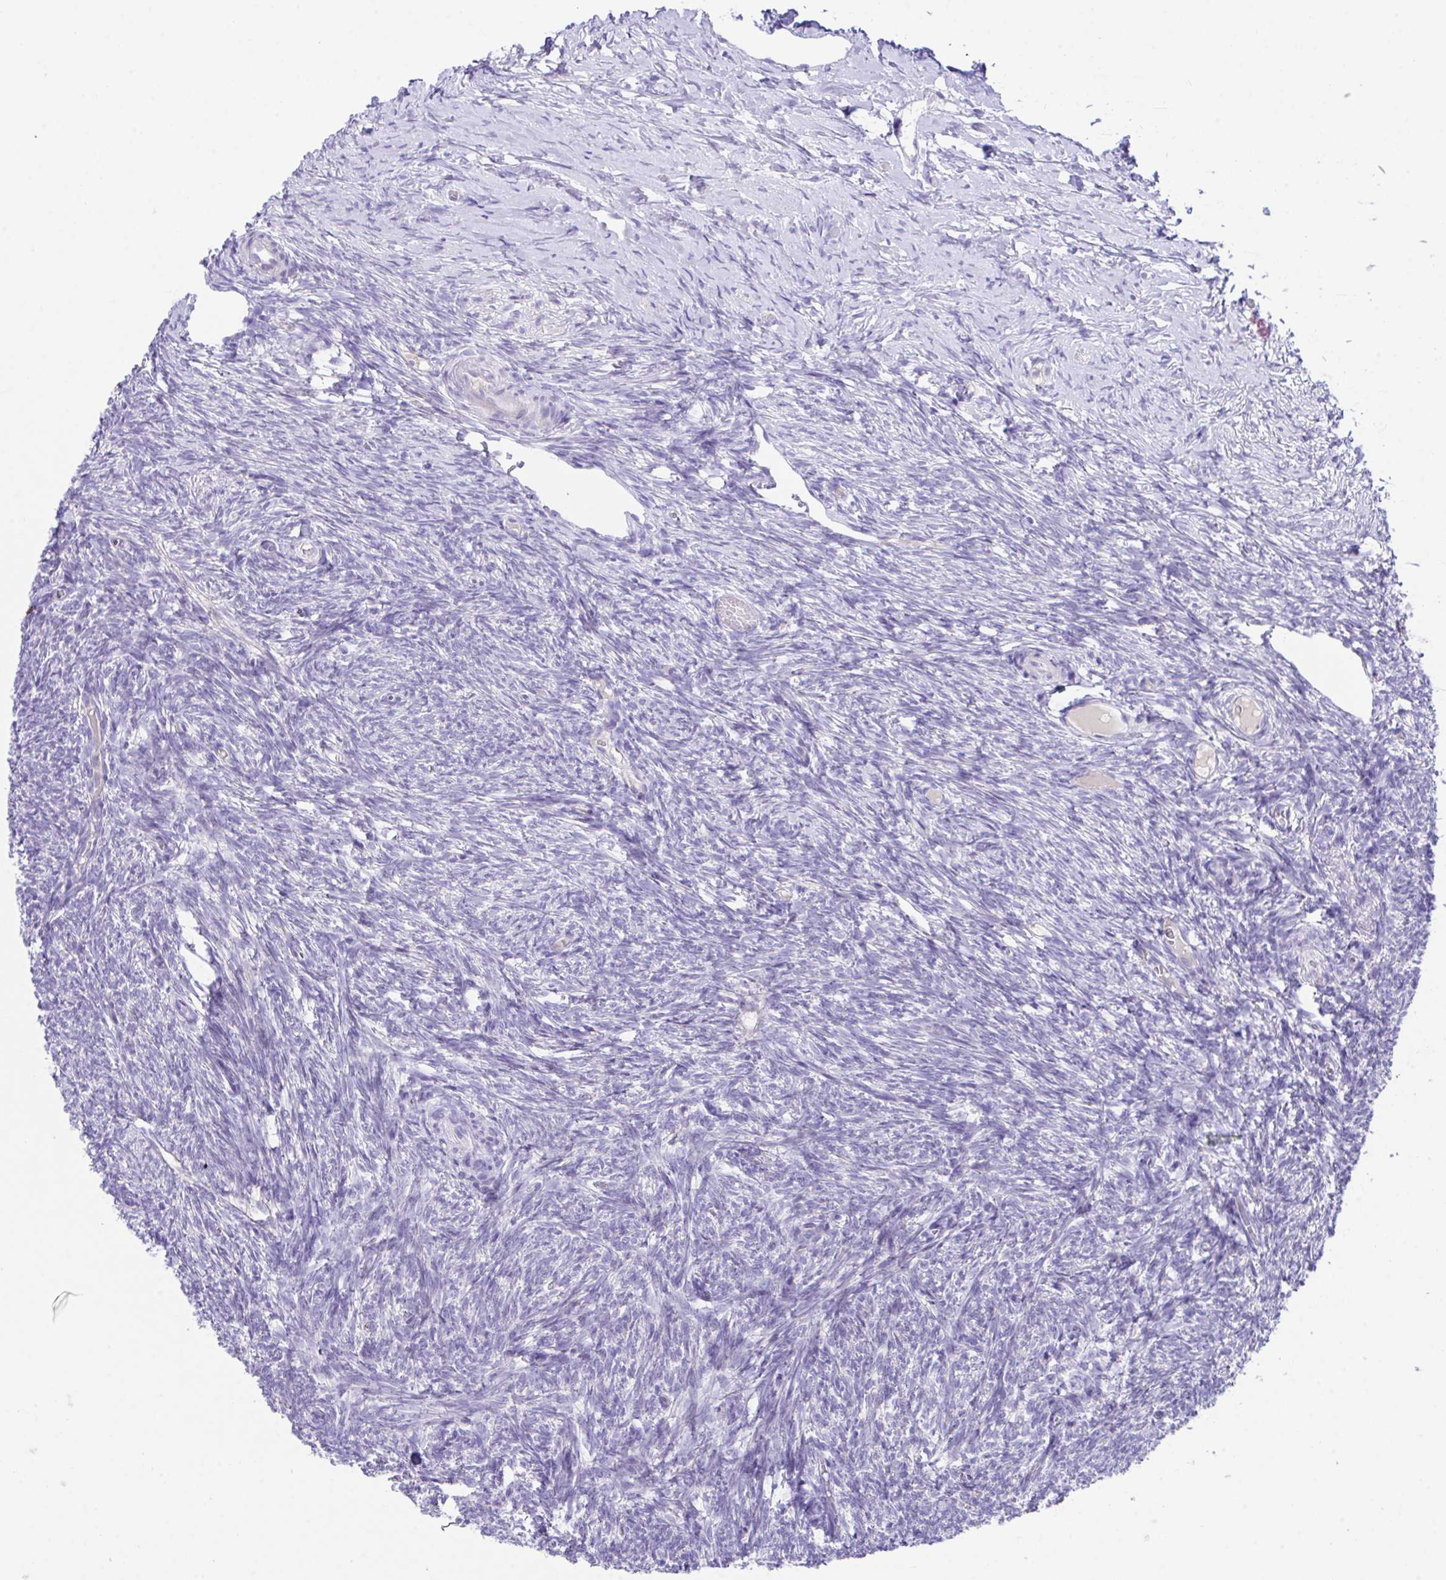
{"staining": {"intensity": "moderate", "quantity": ">75%", "location": "cytoplasmic/membranous"}, "tissue": "ovary", "cell_type": "Follicle cells", "image_type": "normal", "snomed": [{"axis": "morphology", "description": "Normal tissue, NOS"}, {"axis": "topography", "description": "Ovary"}], "caption": "Protein expression analysis of unremarkable human ovary reveals moderate cytoplasmic/membranous expression in about >75% of follicle cells. (DAB (3,3'-diaminobenzidine) IHC with brightfield microscopy, high magnification).", "gene": "SLC16A6", "patient": {"sex": "female", "age": 39}}